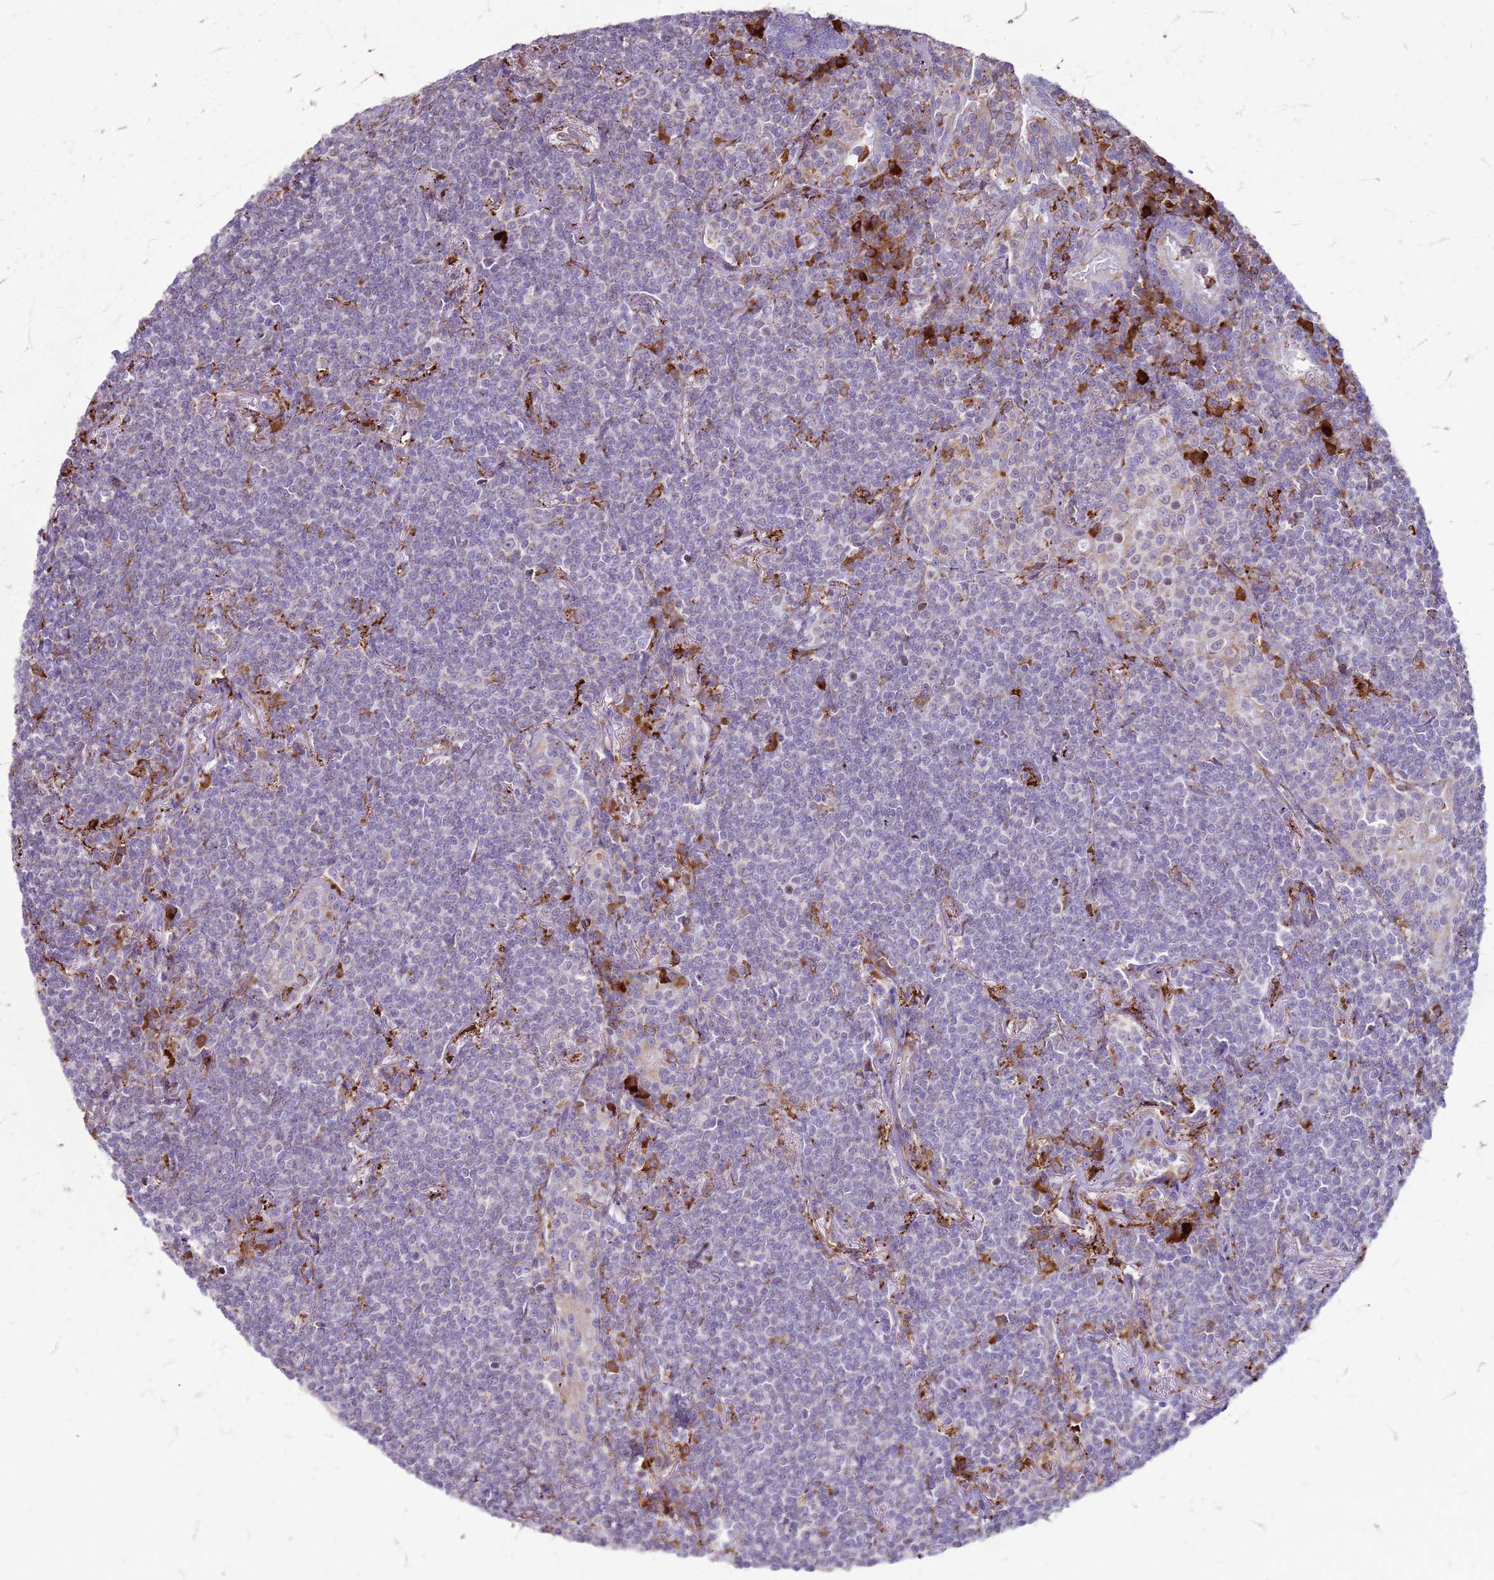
{"staining": {"intensity": "negative", "quantity": "none", "location": "none"}, "tissue": "lymphoma", "cell_type": "Tumor cells", "image_type": "cancer", "snomed": [{"axis": "morphology", "description": "Malignant lymphoma, non-Hodgkin's type, Low grade"}, {"axis": "topography", "description": "Lung"}], "caption": "Lymphoma stained for a protein using immunohistochemistry shows no staining tumor cells.", "gene": "PDK3", "patient": {"sex": "female", "age": 71}}